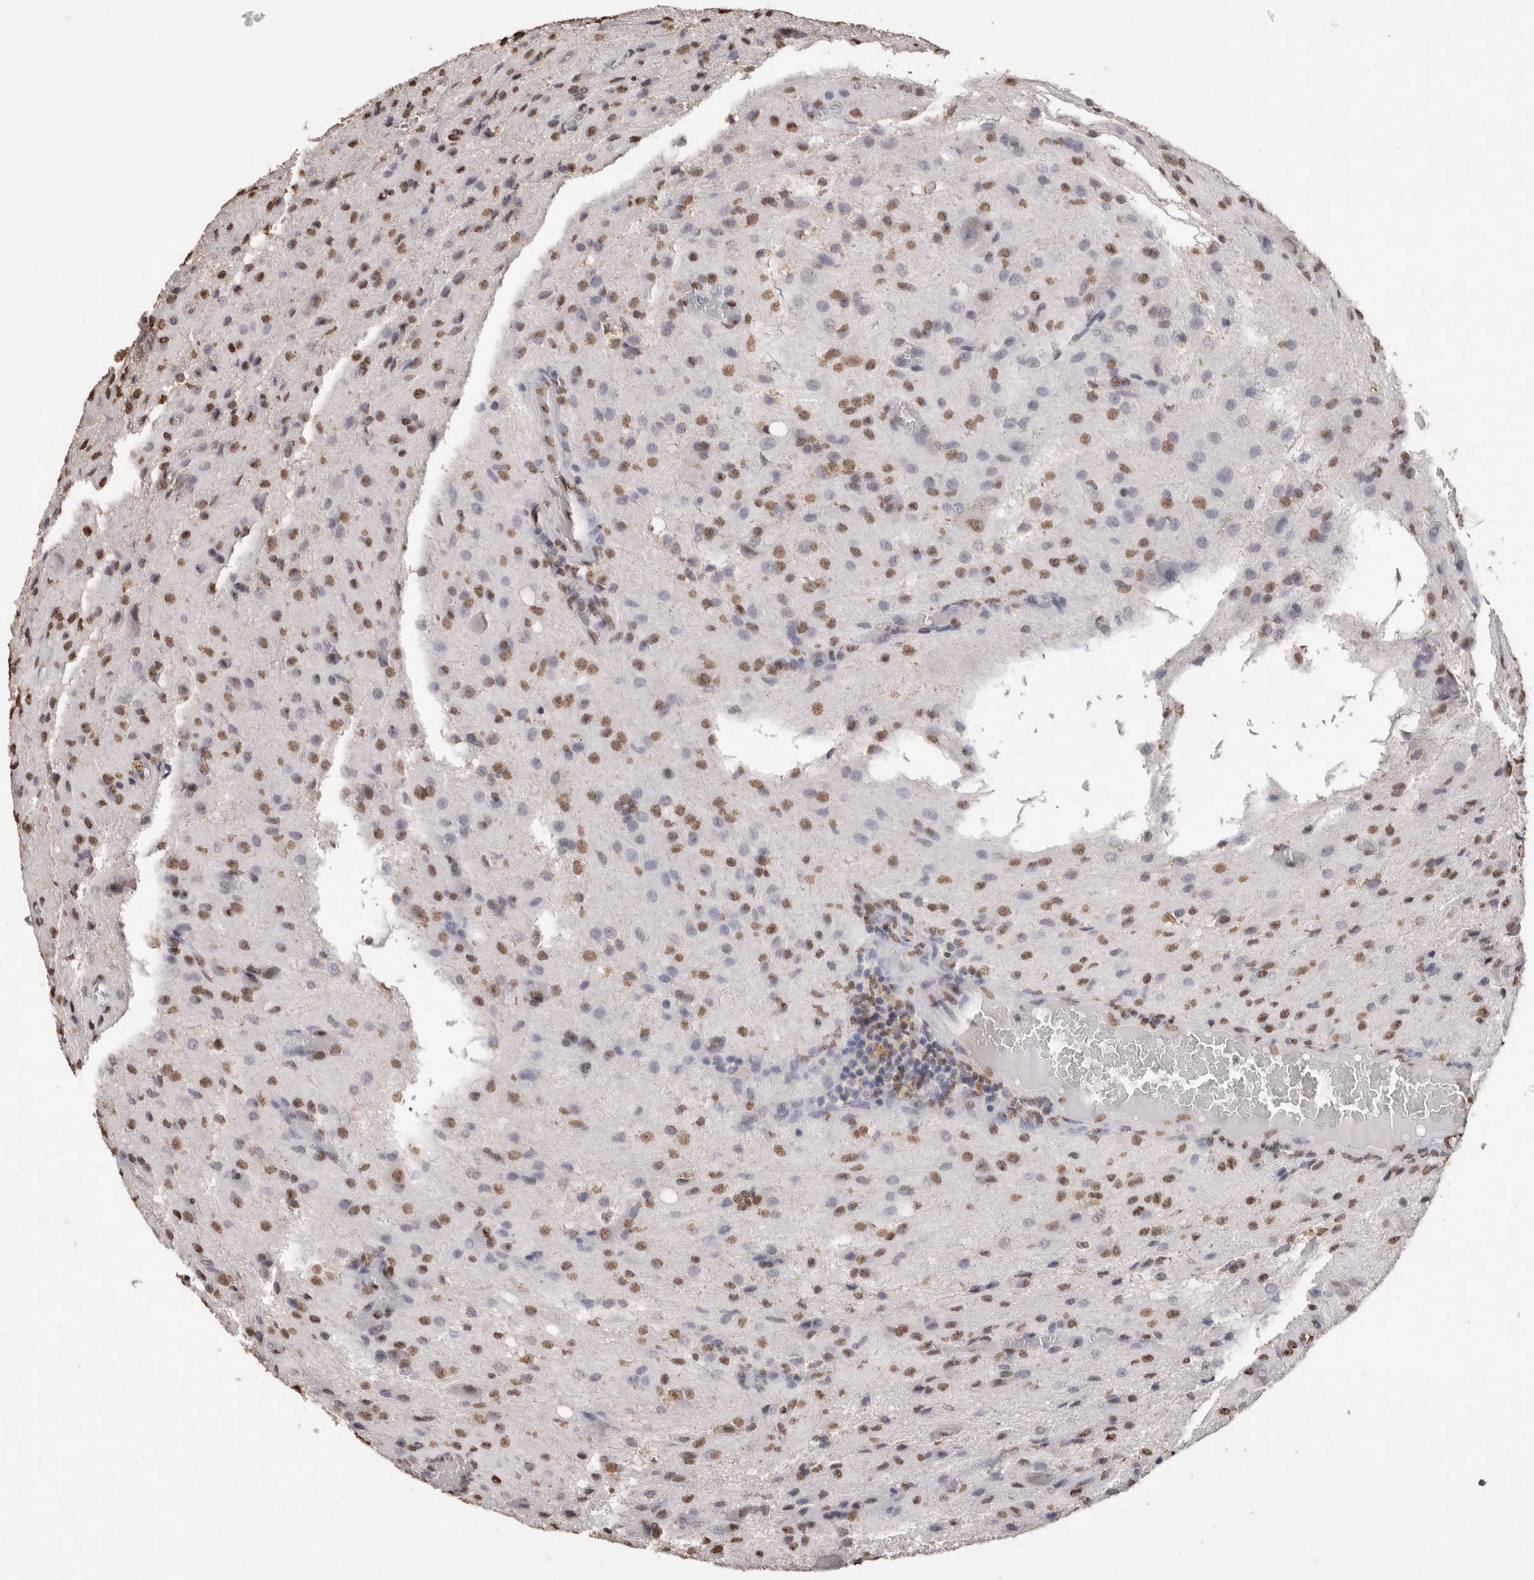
{"staining": {"intensity": "moderate", "quantity": "25%-75%", "location": "nuclear"}, "tissue": "glioma", "cell_type": "Tumor cells", "image_type": "cancer", "snomed": [{"axis": "morphology", "description": "Glioma, malignant, High grade"}, {"axis": "topography", "description": "Brain"}], "caption": "High-grade glioma (malignant) tissue displays moderate nuclear expression in approximately 25%-75% of tumor cells, visualized by immunohistochemistry.", "gene": "NTHL1", "patient": {"sex": "female", "age": 59}}